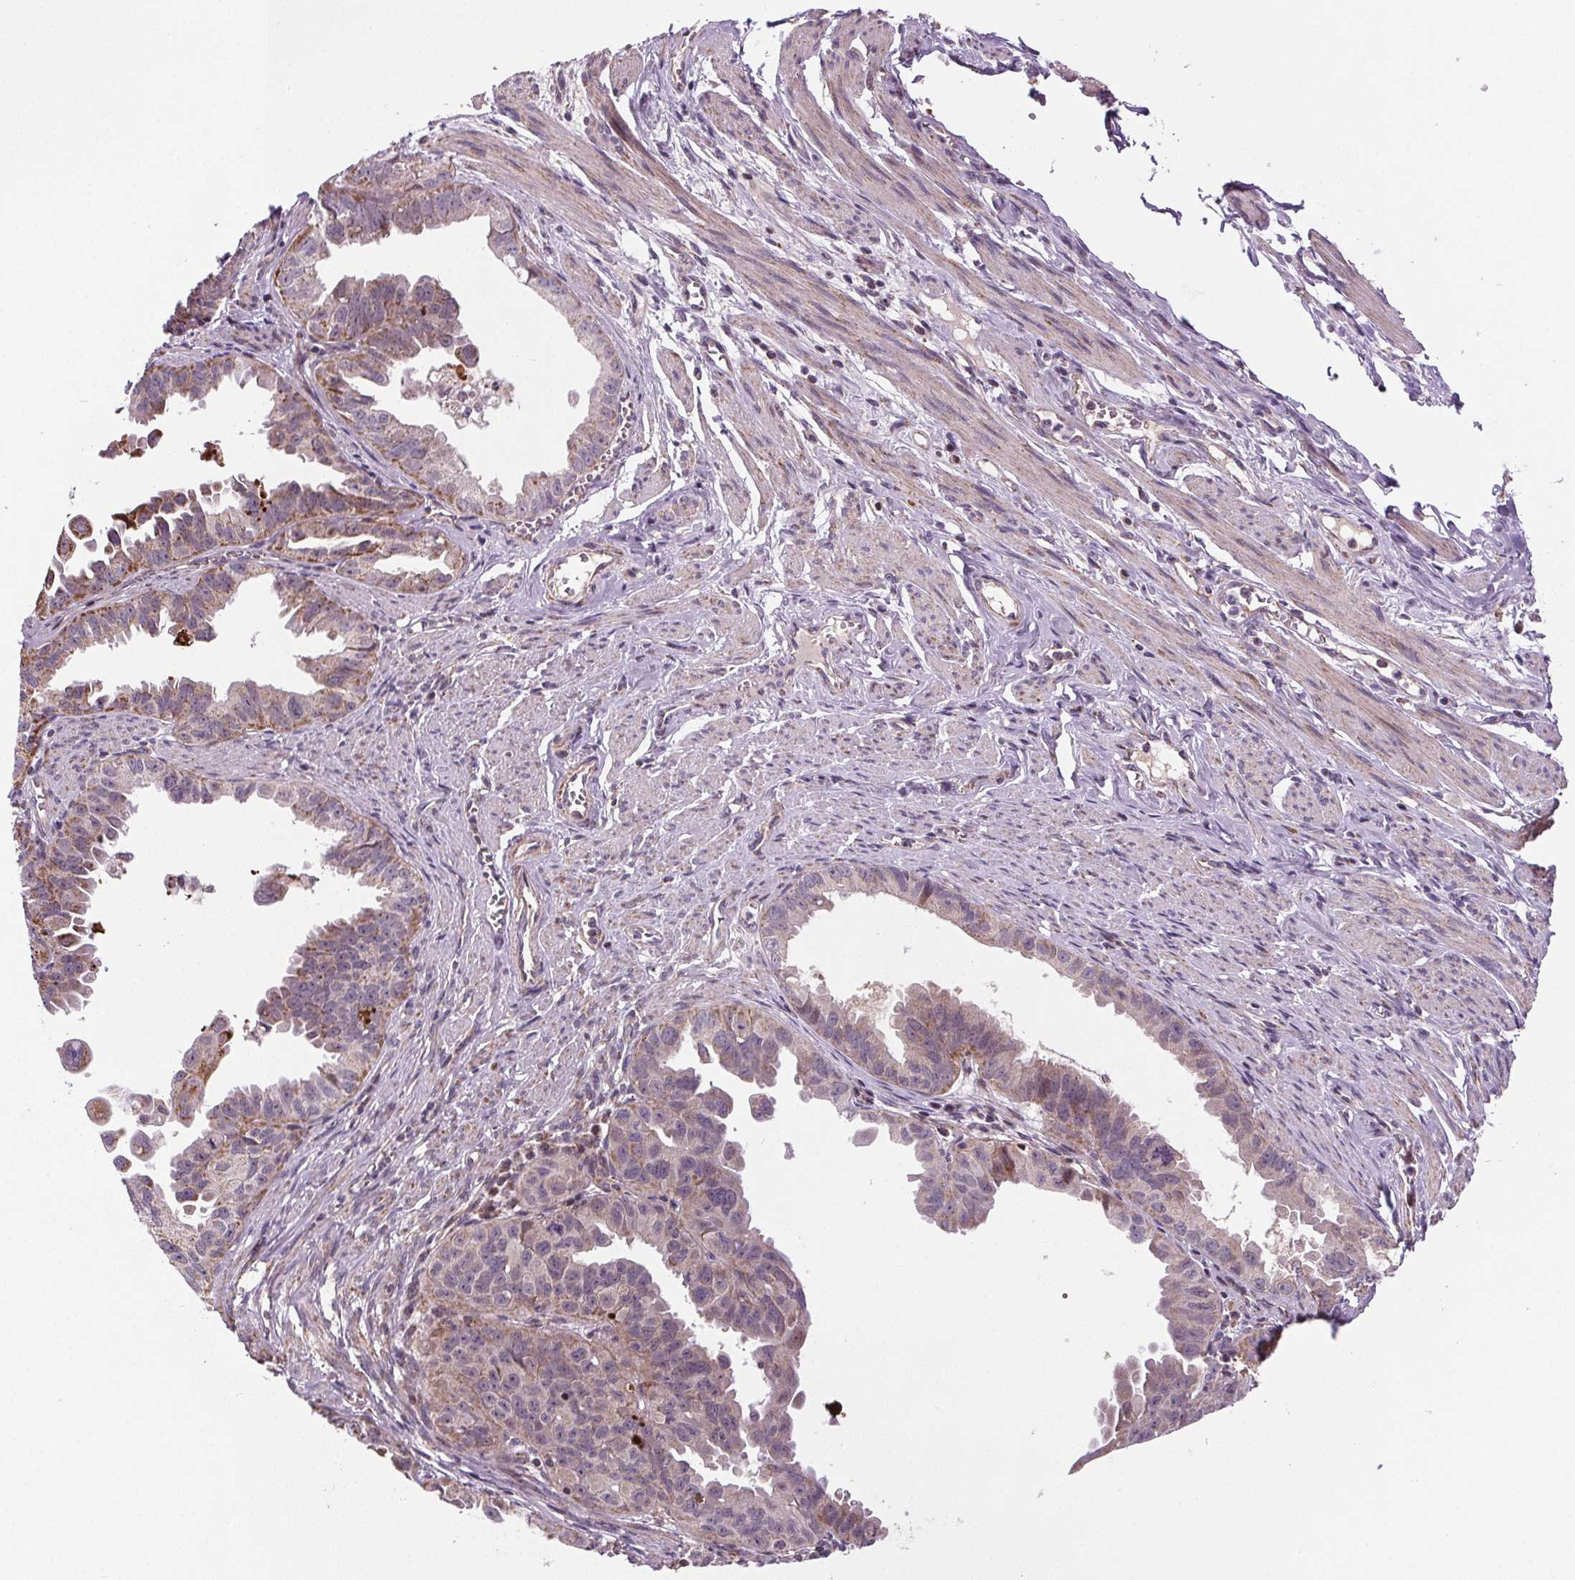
{"staining": {"intensity": "moderate", "quantity": ">75%", "location": "cytoplasmic/membranous"}, "tissue": "ovarian cancer", "cell_type": "Tumor cells", "image_type": "cancer", "snomed": [{"axis": "morphology", "description": "Carcinoma, endometroid"}, {"axis": "topography", "description": "Ovary"}], "caption": "A medium amount of moderate cytoplasmic/membranous staining is seen in approximately >75% of tumor cells in ovarian cancer (endometroid carcinoma) tissue.", "gene": "SUCLA2", "patient": {"sex": "female", "age": 85}}